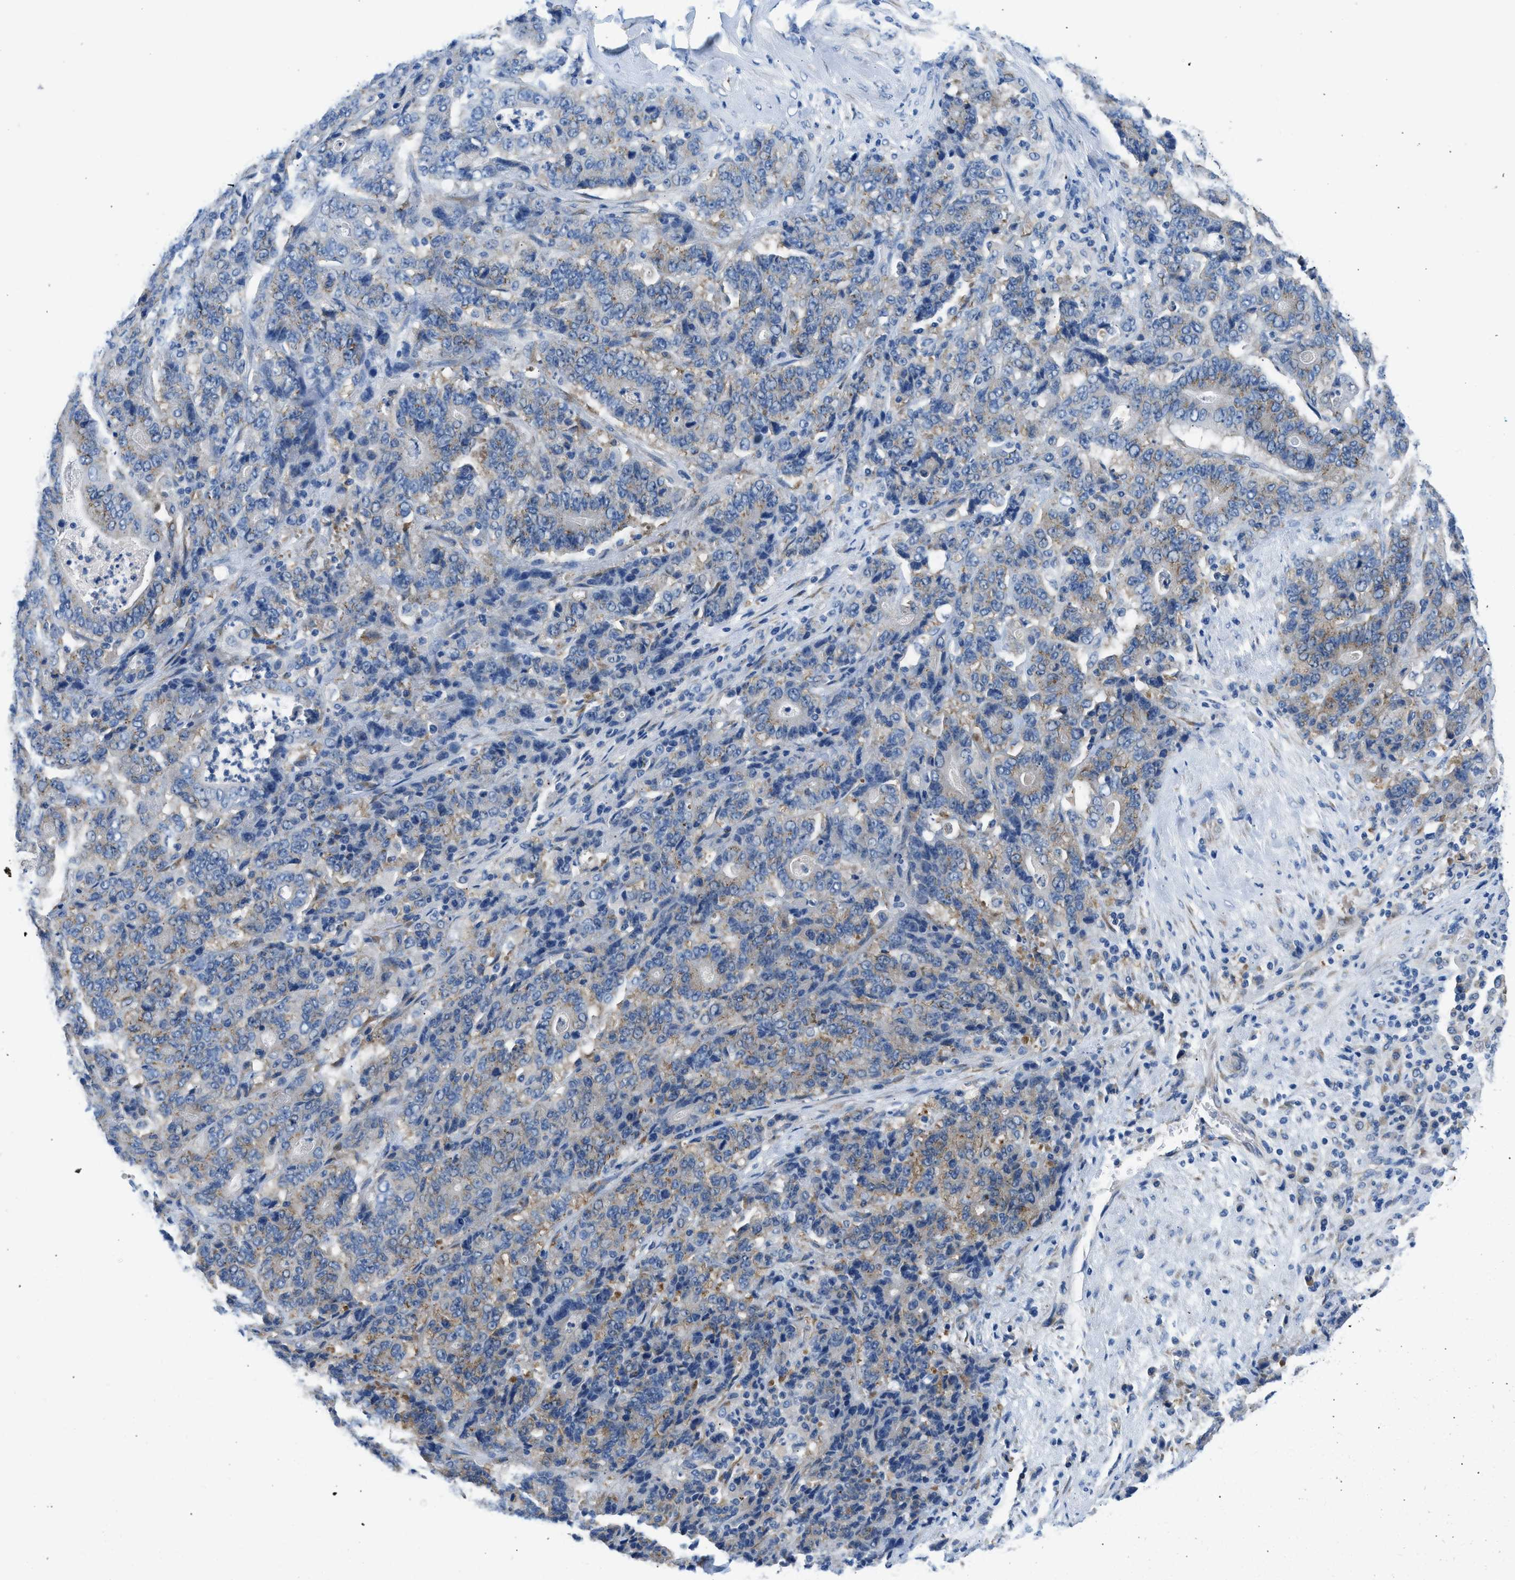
{"staining": {"intensity": "weak", "quantity": "25%-75%", "location": "cytoplasmic/membranous"}, "tissue": "stomach cancer", "cell_type": "Tumor cells", "image_type": "cancer", "snomed": [{"axis": "morphology", "description": "Adenocarcinoma, NOS"}, {"axis": "topography", "description": "Stomach"}], "caption": "Protein positivity by IHC shows weak cytoplasmic/membranous staining in approximately 25%-75% of tumor cells in adenocarcinoma (stomach).", "gene": "BNC2", "patient": {"sex": "female", "age": 73}}